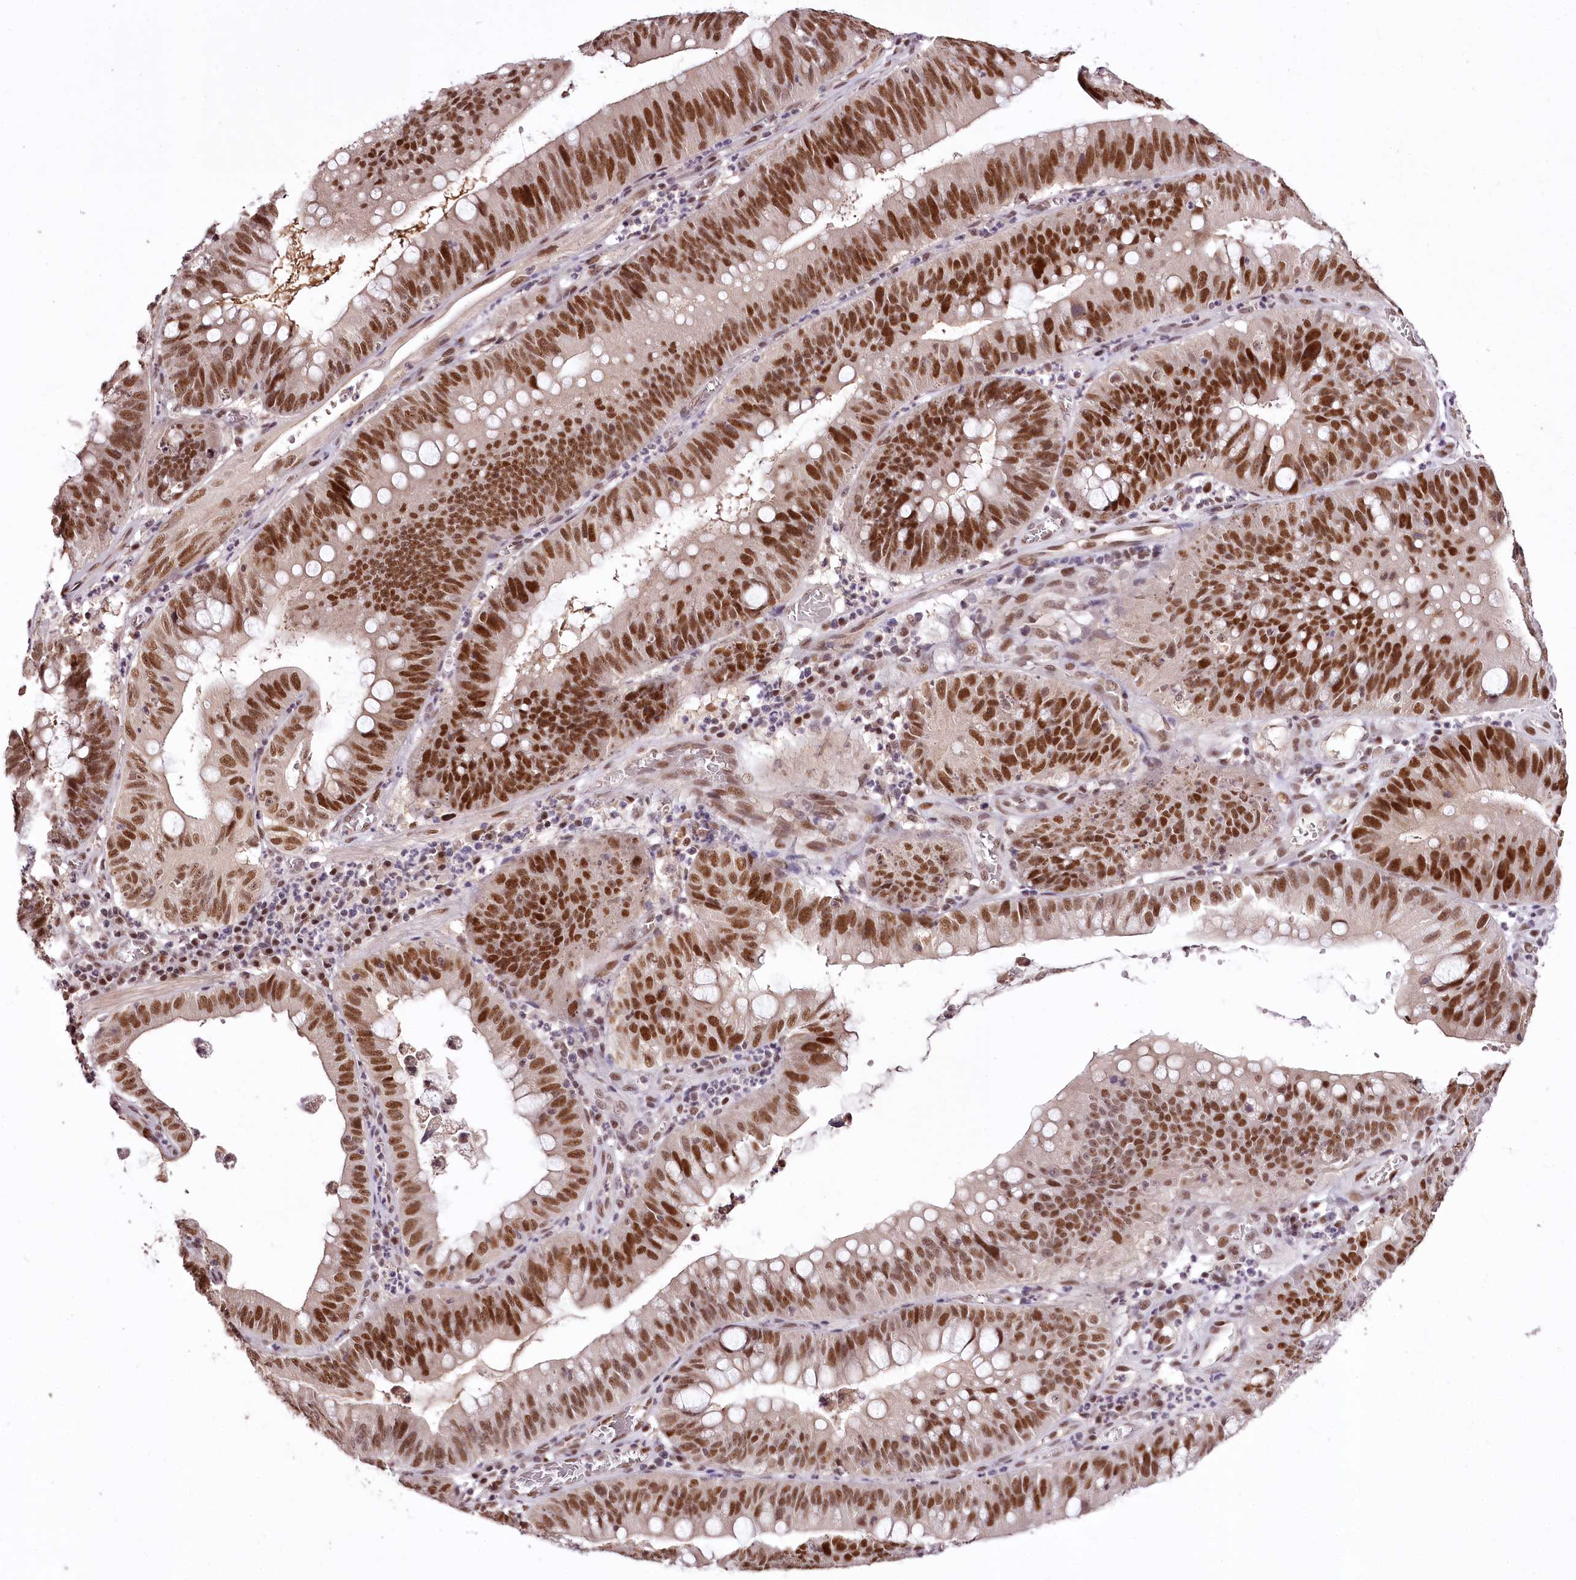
{"staining": {"intensity": "strong", "quantity": ">75%", "location": "nuclear"}, "tissue": "stomach cancer", "cell_type": "Tumor cells", "image_type": "cancer", "snomed": [{"axis": "morphology", "description": "Adenocarcinoma, NOS"}, {"axis": "topography", "description": "Stomach"}], "caption": "A brown stain labels strong nuclear expression of a protein in human stomach cancer tumor cells.", "gene": "TTC33", "patient": {"sex": "male", "age": 59}}